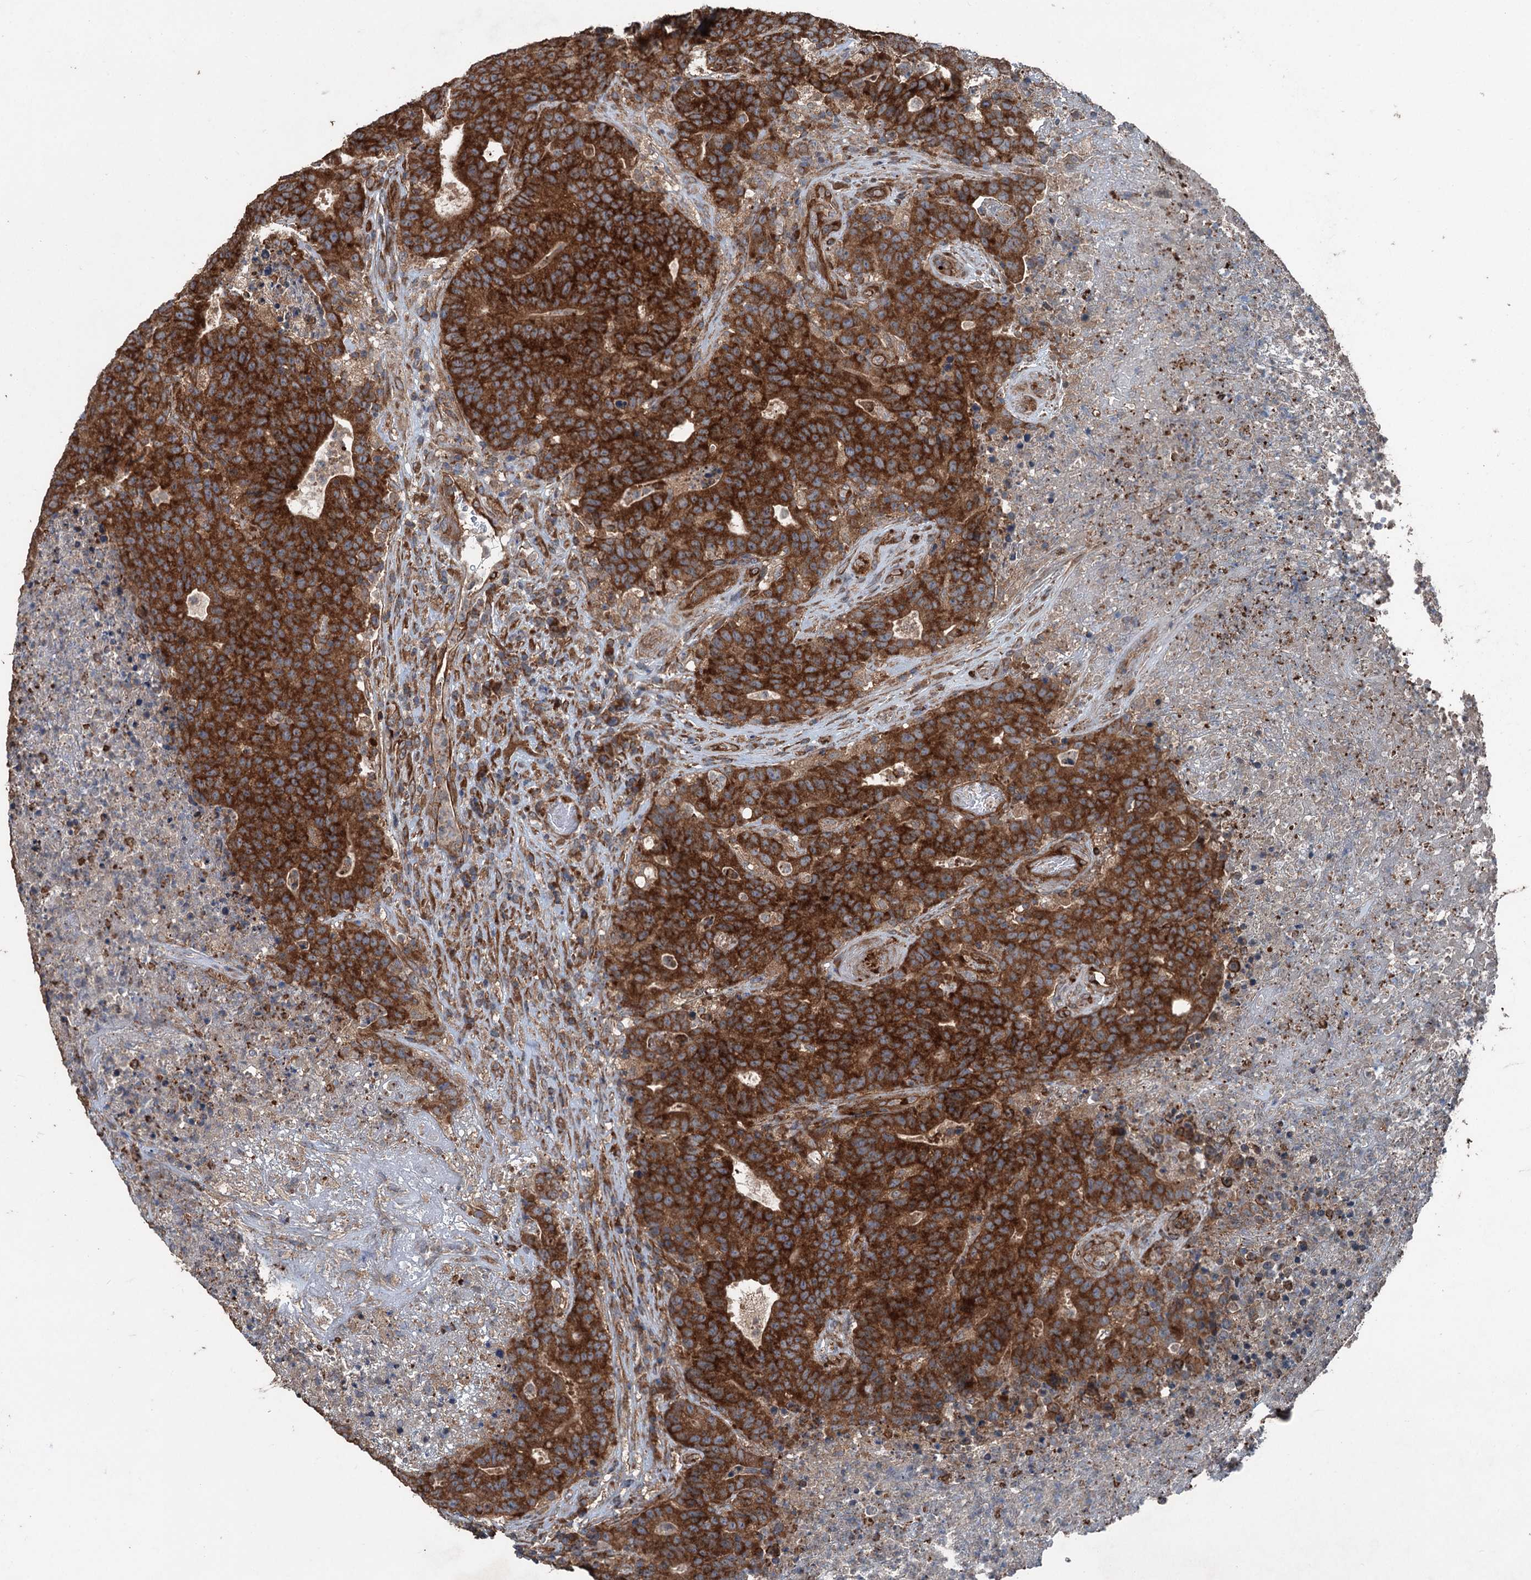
{"staining": {"intensity": "strong", "quantity": ">75%", "location": "cytoplasmic/membranous"}, "tissue": "colorectal cancer", "cell_type": "Tumor cells", "image_type": "cancer", "snomed": [{"axis": "morphology", "description": "Adenocarcinoma, NOS"}, {"axis": "topography", "description": "Colon"}], "caption": "Immunohistochemistry (IHC) (DAB) staining of adenocarcinoma (colorectal) exhibits strong cytoplasmic/membranous protein staining in about >75% of tumor cells.", "gene": "RNF214", "patient": {"sex": "female", "age": 75}}